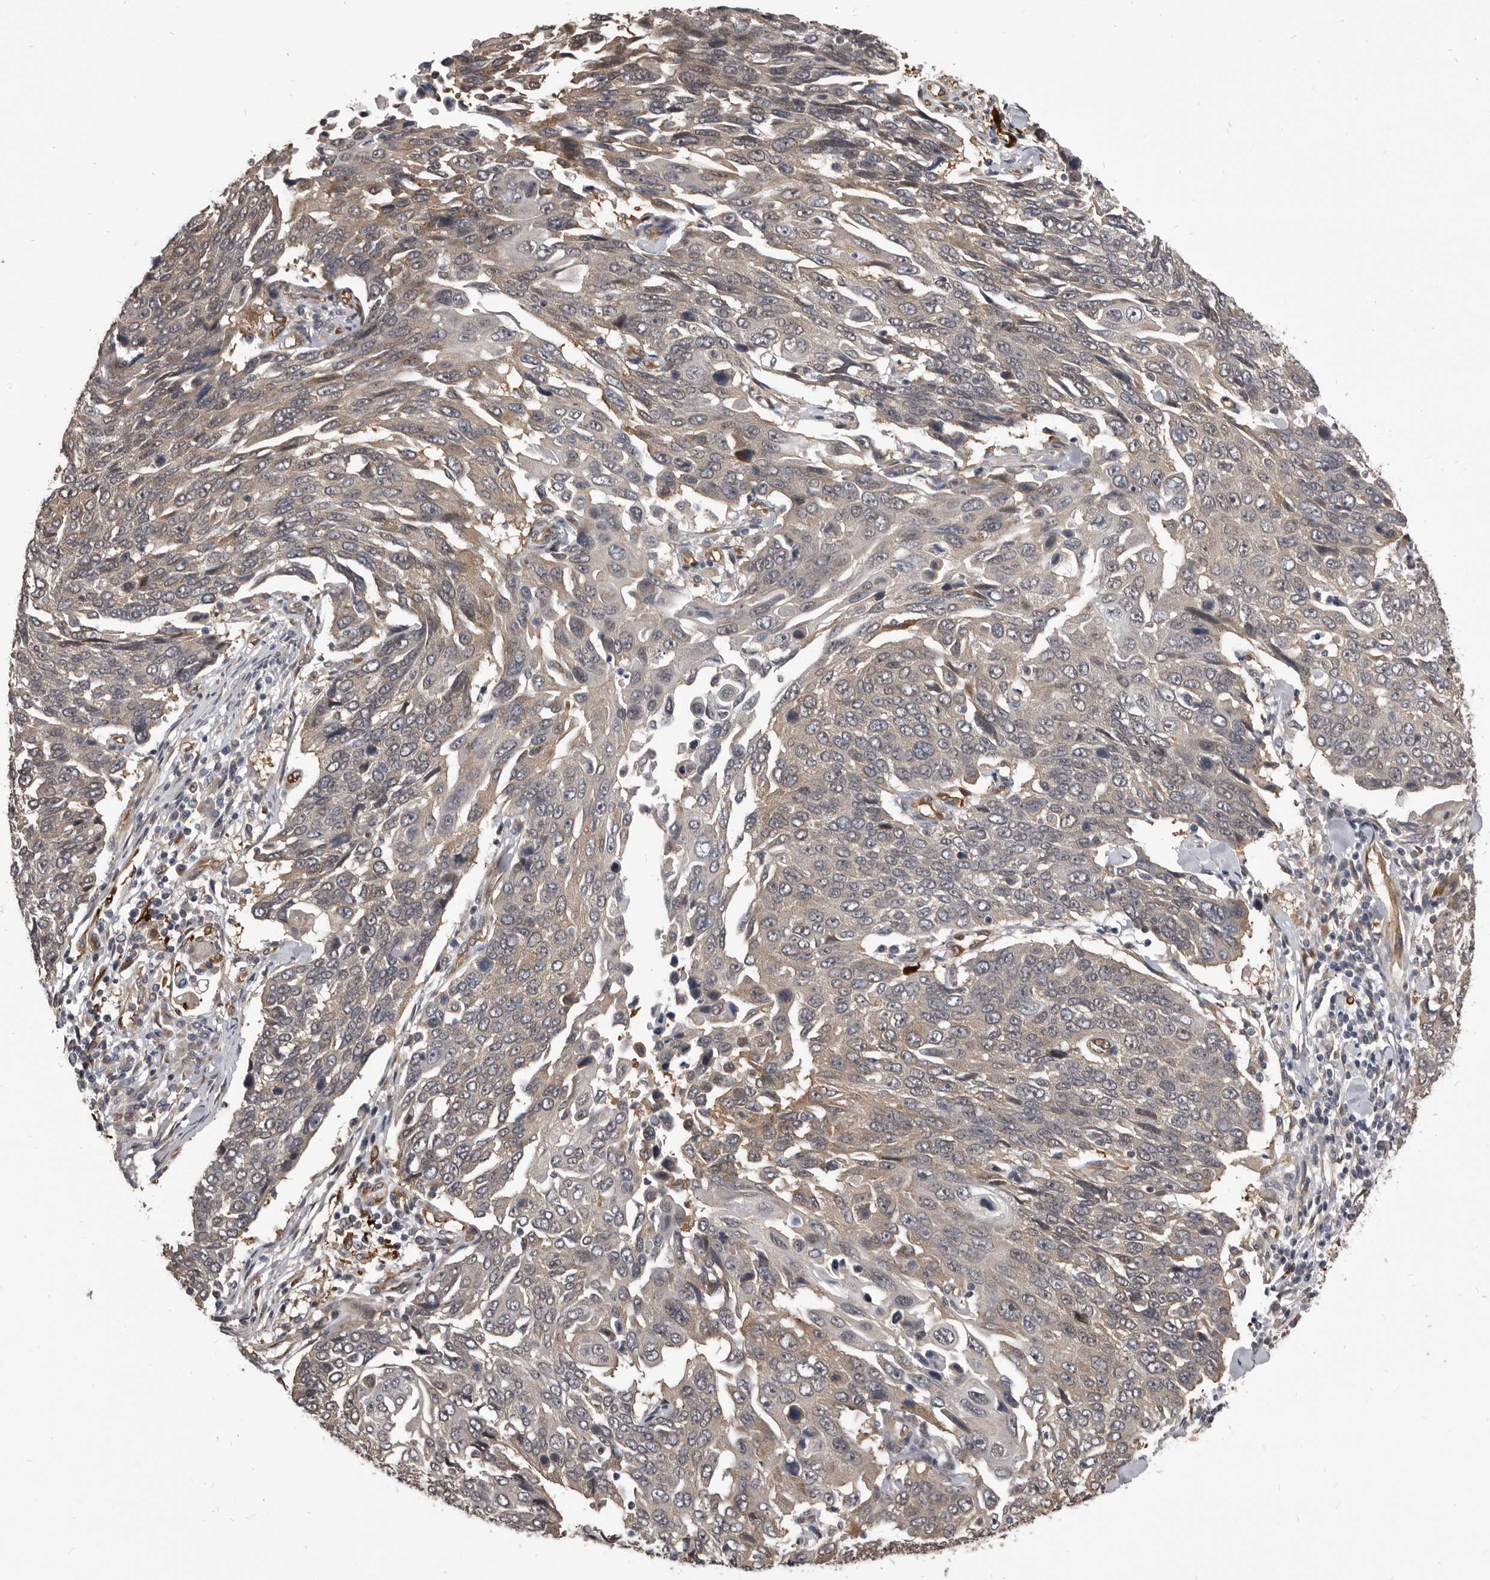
{"staining": {"intensity": "weak", "quantity": "25%-75%", "location": "cytoplasmic/membranous"}, "tissue": "lung cancer", "cell_type": "Tumor cells", "image_type": "cancer", "snomed": [{"axis": "morphology", "description": "Squamous cell carcinoma, NOS"}, {"axis": "topography", "description": "Lung"}], "caption": "Protein expression analysis of human lung squamous cell carcinoma reveals weak cytoplasmic/membranous staining in about 25%-75% of tumor cells.", "gene": "ADAMTS20", "patient": {"sex": "male", "age": 66}}